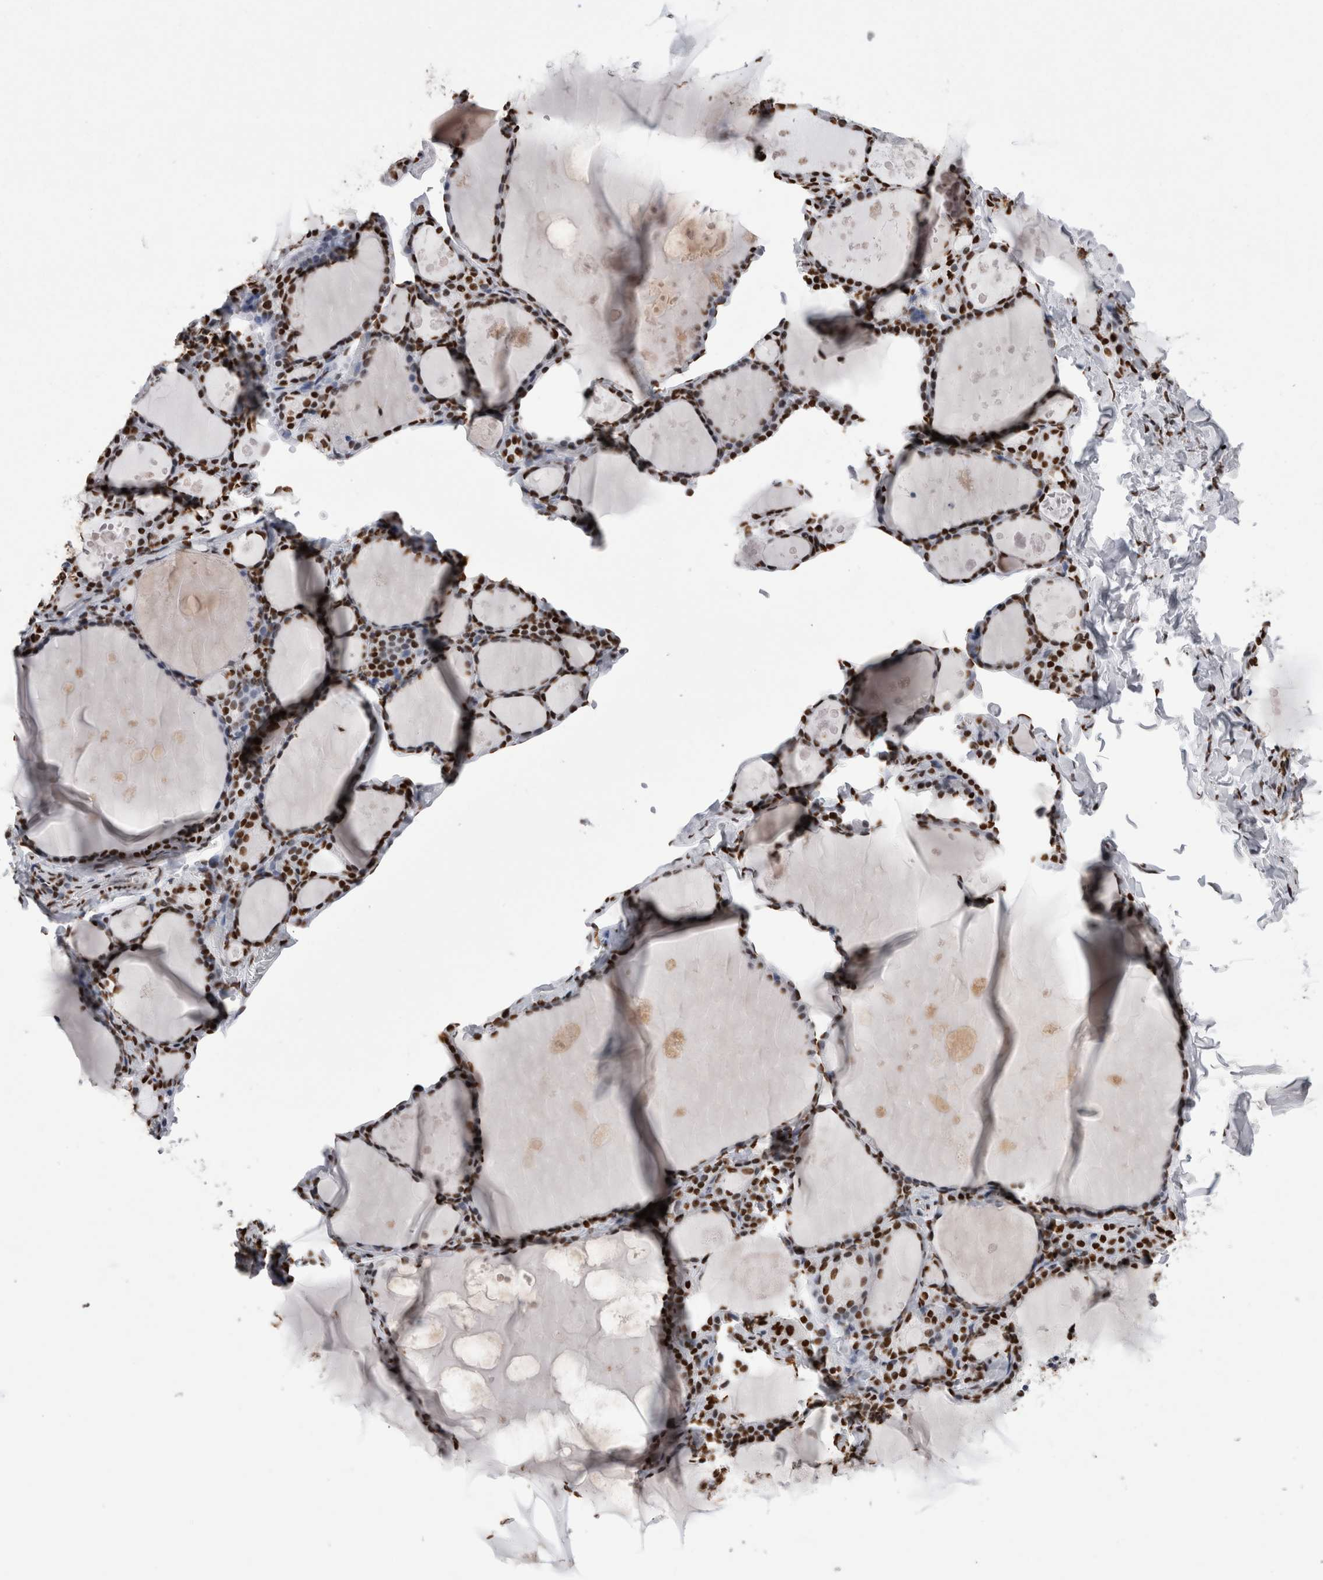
{"staining": {"intensity": "strong", "quantity": ">75%", "location": "nuclear"}, "tissue": "thyroid gland", "cell_type": "Glandular cells", "image_type": "normal", "snomed": [{"axis": "morphology", "description": "Normal tissue, NOS"}, {"axis": "topography", "description": "Thyroid gland"}], "caption": "DAB (3,3'-diaminobenzidine) immunohistochemical staining of normal human thyroid gland displays strong nuclear protein staining in about >75% of glandular cells.", "gene": "ALPK3", "patient": {"sex": "male", "age": 56}}